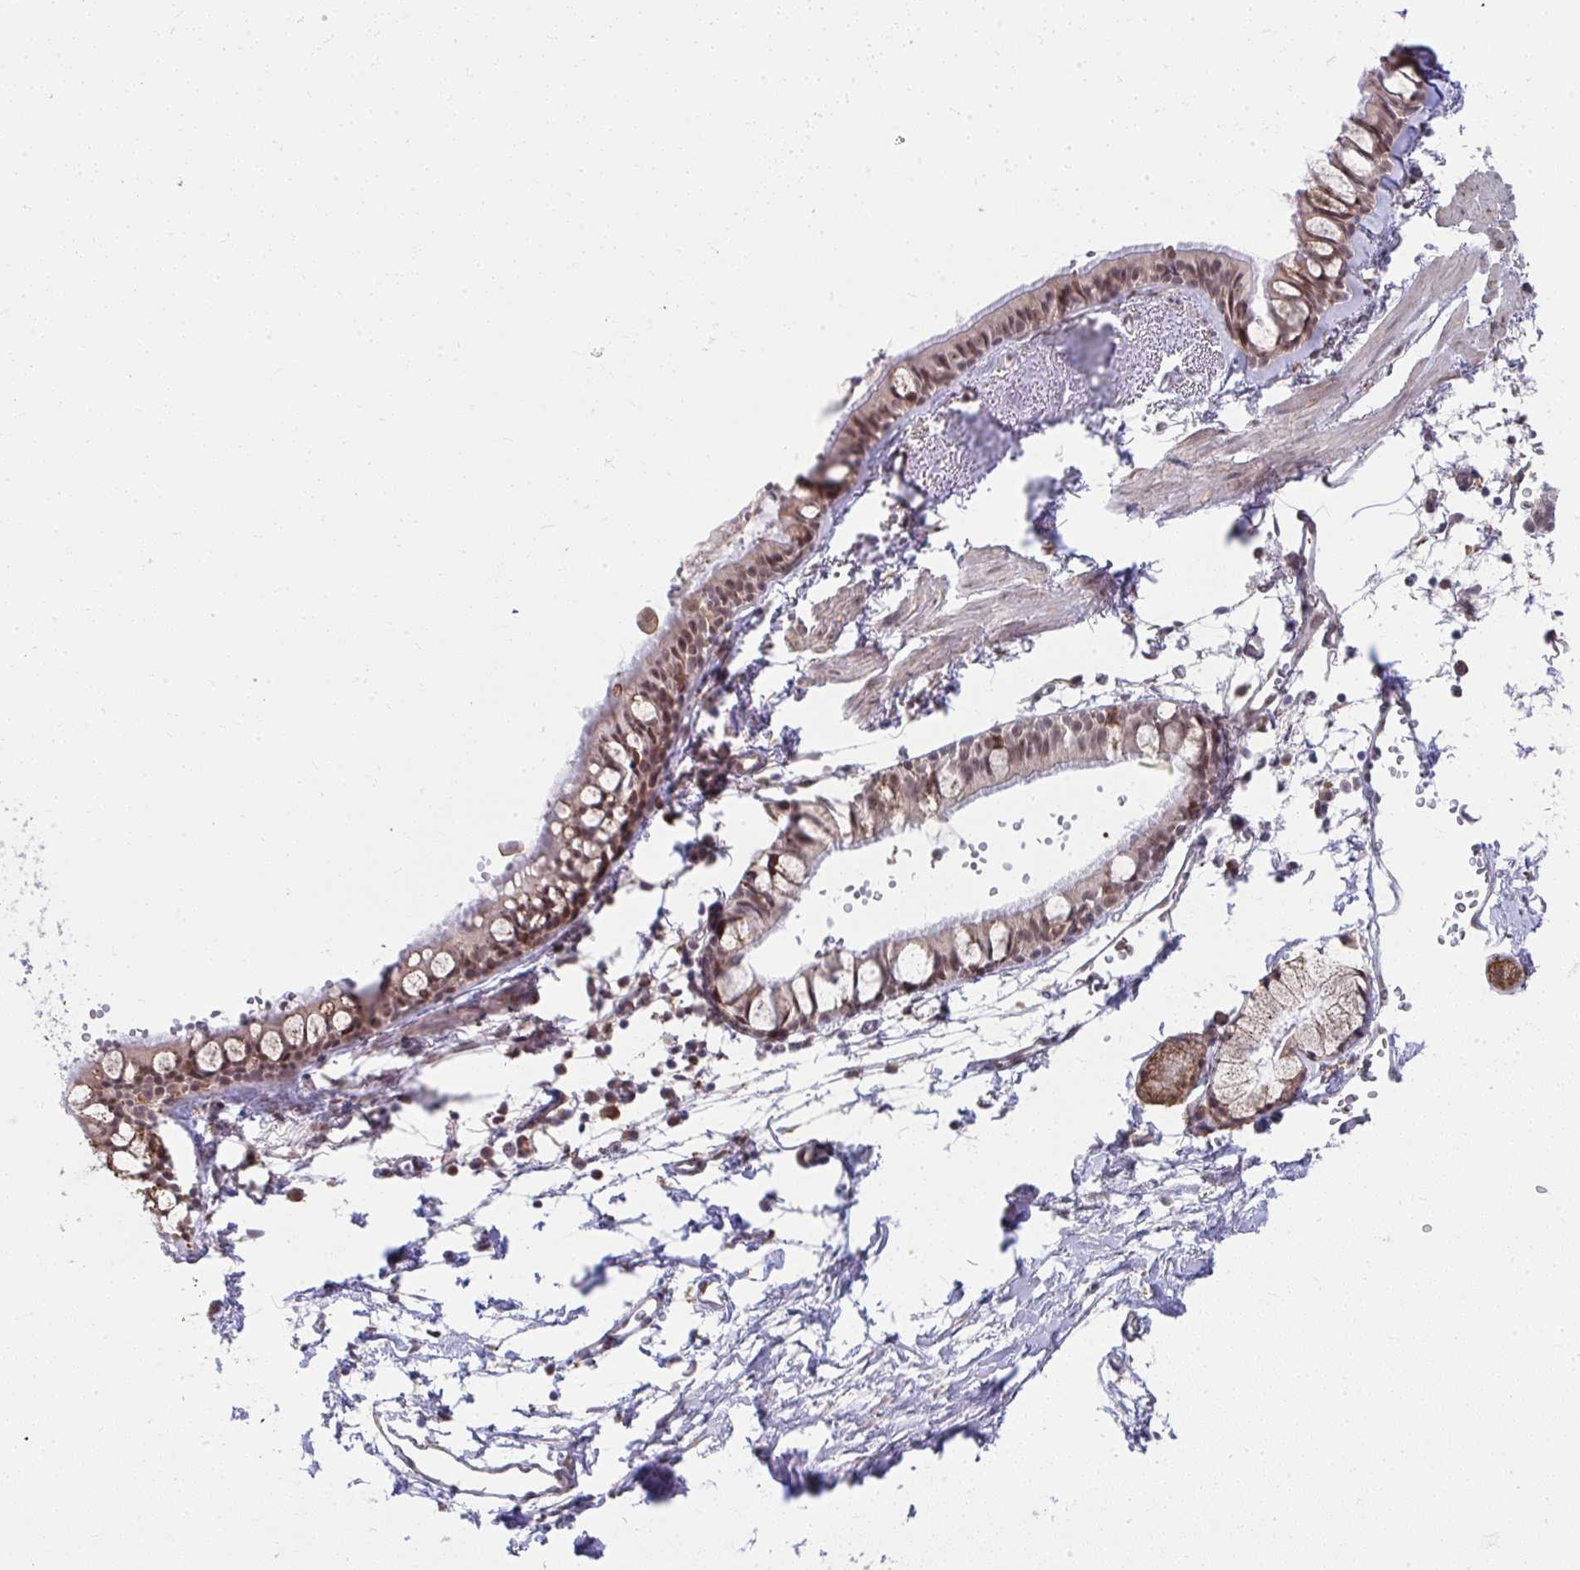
{"staining": {"intensity": "moderate", "quantity": ">75%", "location": "cytoplasmic/membranous,nuclear"}, "tissue": "bronchus", "cell_type": "Respiratory epithelial cells", "image_type": "normal", "snomed": [{"axis": "morphology", "description": "Normal tissue, NOS"}, {"axis": "topography", "description": "Cartilage tissue"}, {"axis": "topography", "description": "Bronchus"}, {"axis": "topography", "description": "Peripheral nerve tissue"}], "caption": "High-magnification brightfield microscopy of normal bronchus stained with DAB (brown) and counterstained with hematoxylin (blue). respiratory epithelial cells exhibit moderate cytoplasmic/membranous,nuclear positivity is identified in about>75% of cells. The staining was performed using DAB, with brown indicating positive protein expression. Nuclei are stained blue with hematoxylin.", "gene": "NMNAT1", "patient": {"sex": "female", "age": 59}}